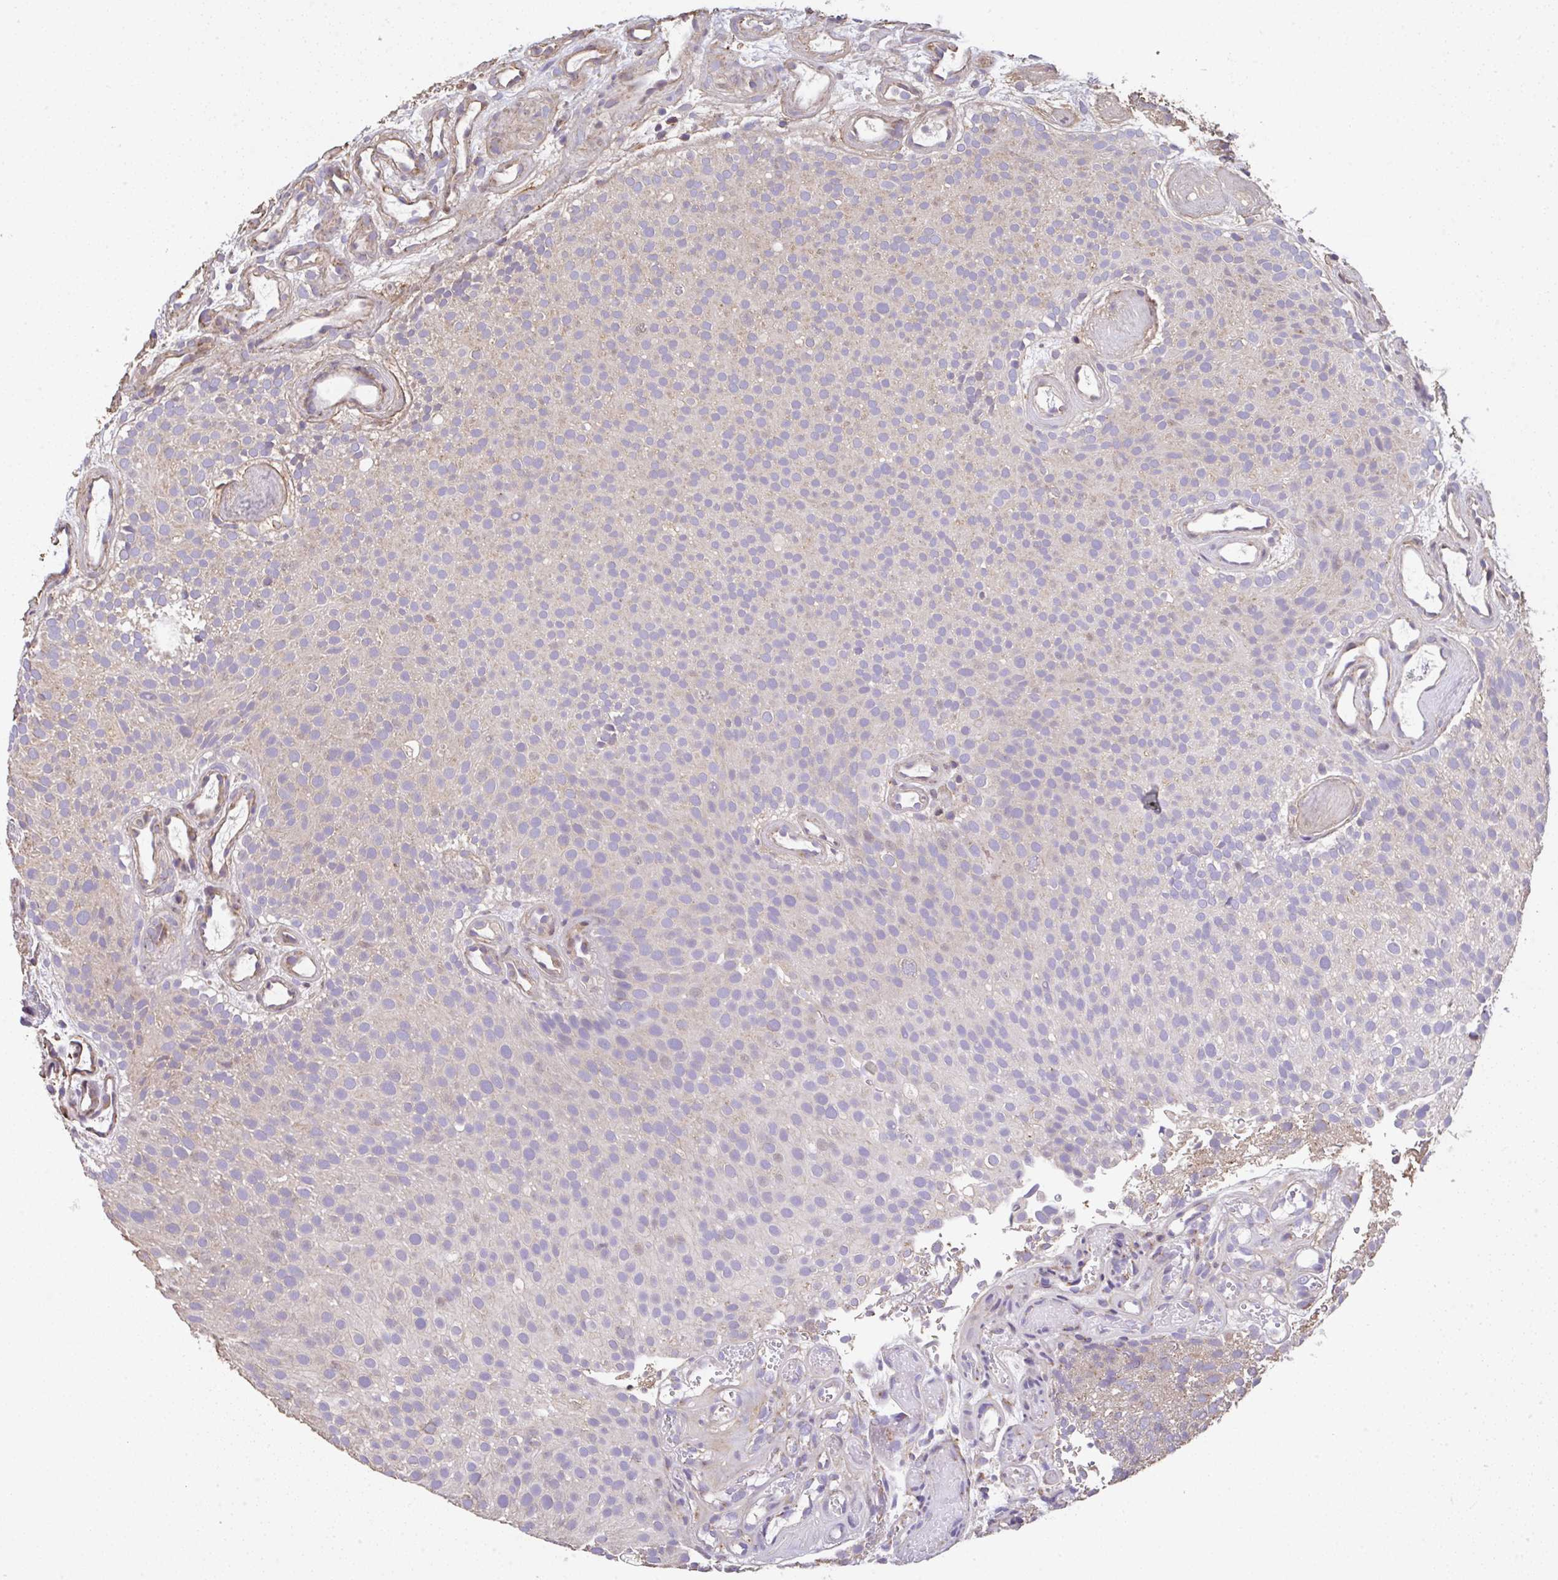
{"staining": {"intensity": "negative", "quantity": "none", "location": "none"}, "tissue": "urothelial cancer", "cell_type": "Tumor cells", "image_type": "cancer", "snomed": [{"axis": "morphology", "description": "Urothelial carcinoma, Low grade"}, {"axis": "topography", "description": "Urinary bladder"}], "caption": "The image exhibits no staining of tumor cells in low-grade urothelial carcinoma. (IHC, brightfield microscopy, high magnification).", "gene": "RUNDC3B", "patient": {"sex": "male", "age": 78}}